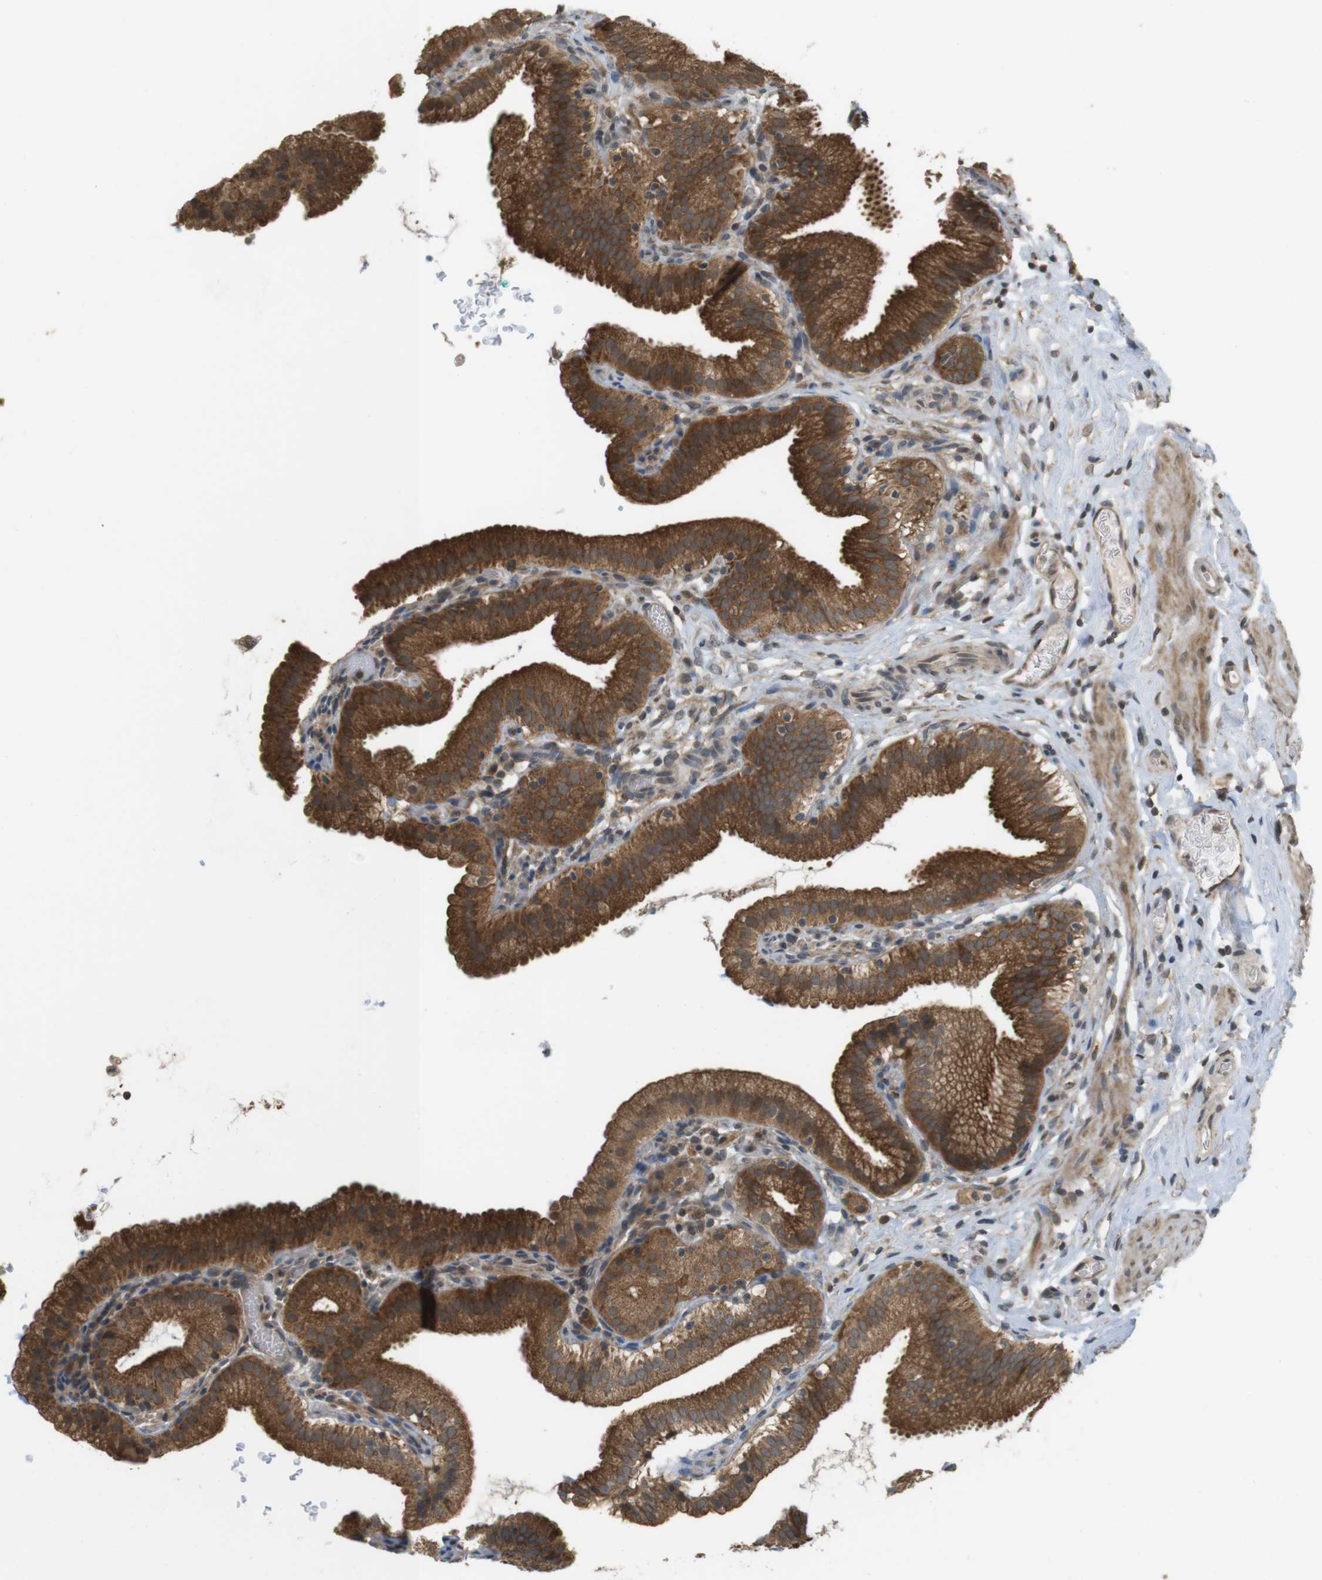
{"staining": {"intensity": "strong", "quantity": ">75%", "location": "cytoplasmic/membranous"}, "tissue": "gallbladder", "cell_type": "Glandular cells", "image_type": "normal", "snomed": [{"axis": "morphology", "description": "Normal tissue, NOS"}, {"axis": "topography", "description": "Gallbladder"}], "caption": "DAB immunohistochemical staining of unremarkable gallbladder reveals strong cytoplasmic/membranous protein expression in about >75% of glandular cells. Immunohistochemistry stains the protein in brown and the nuclei are stained blue.", "gene": "RNF130", "patient": {"sex": "male", "age": 54}}